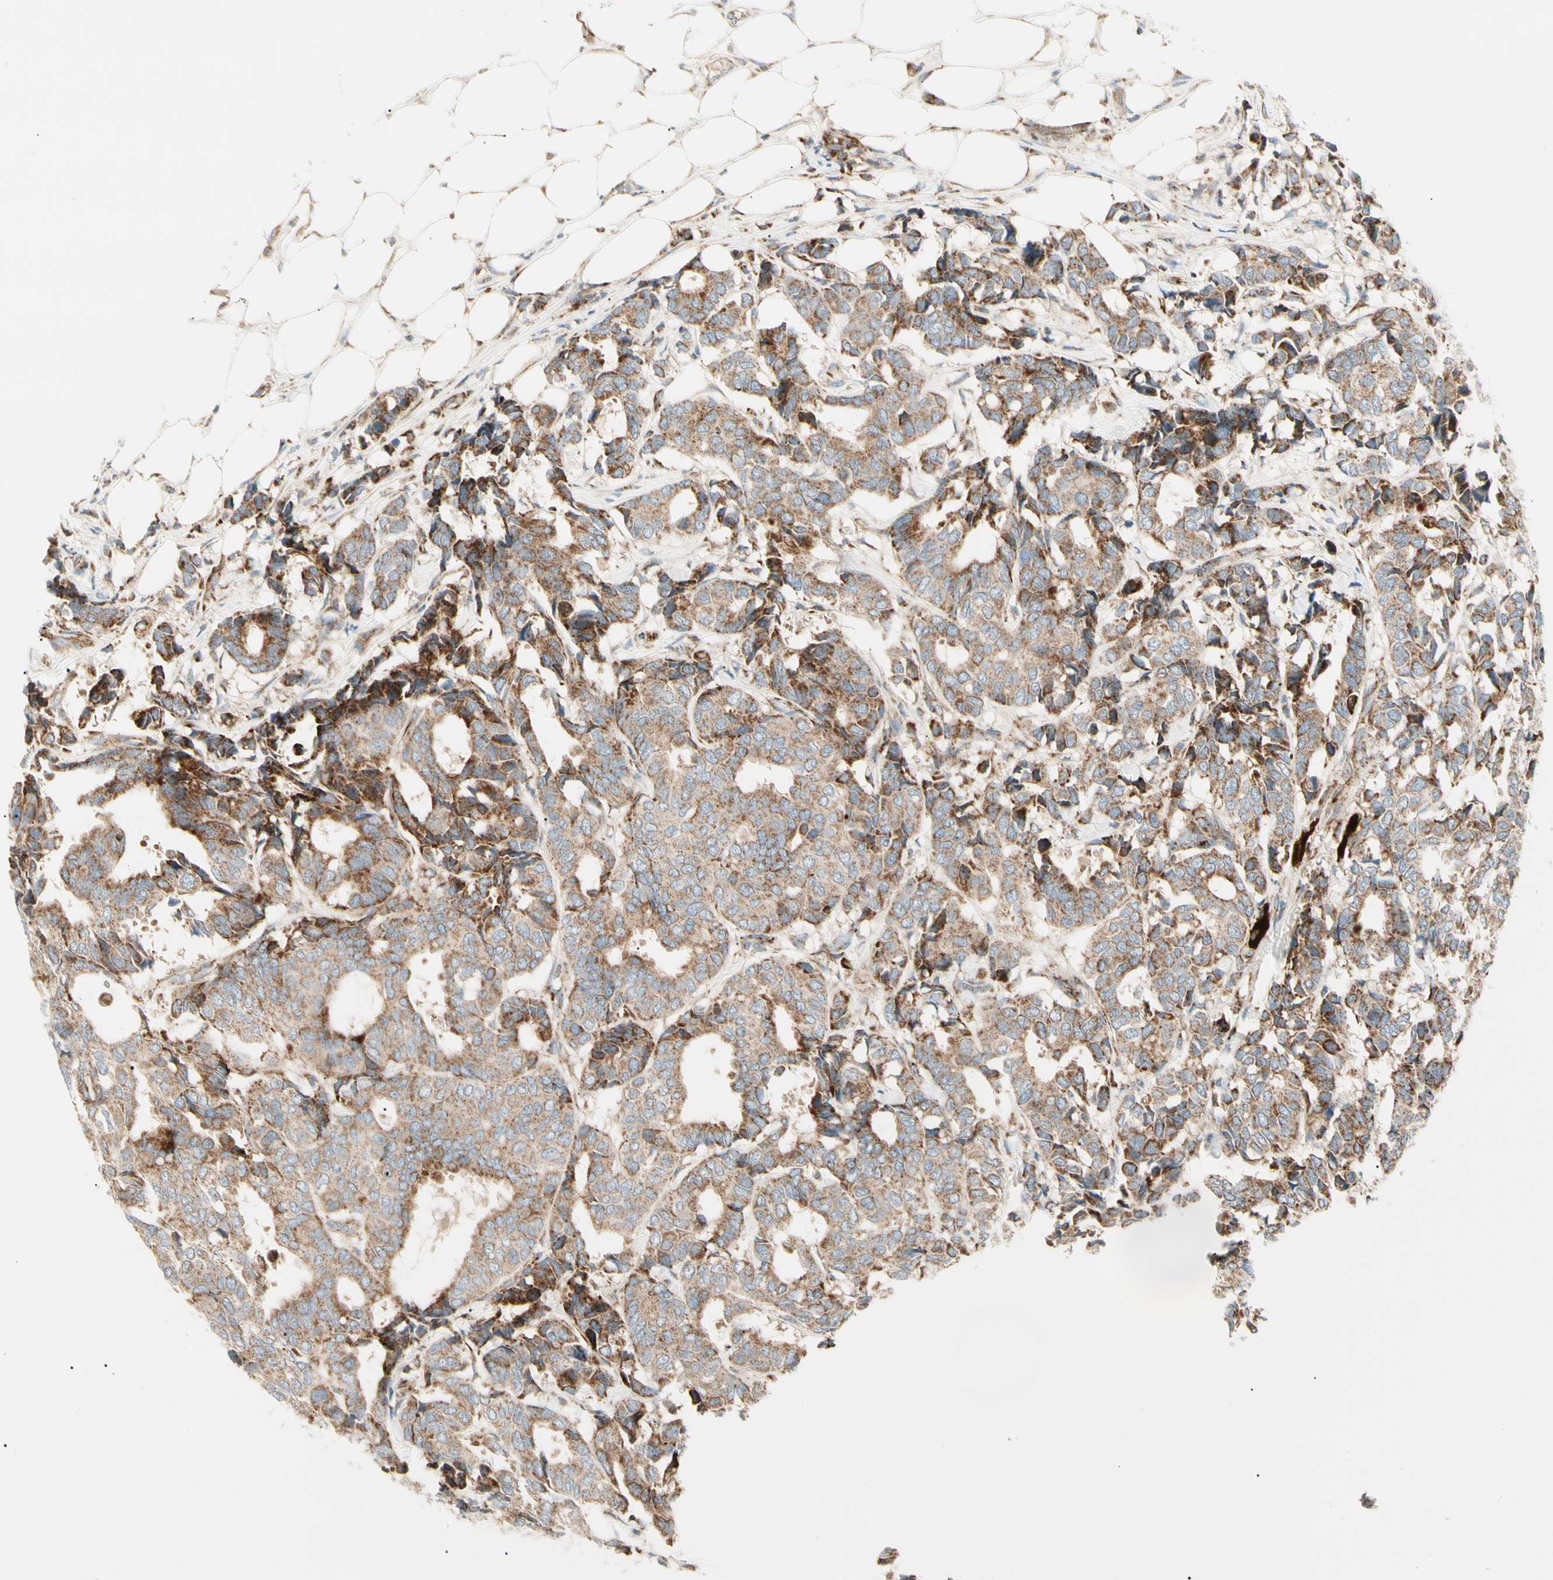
{"staining": {"intensity": "moderate", "quantity": ">75%", "location": "cytoplasmic/membranous"}, "tissue": "breast cancer", "cell_type": "Tumor cells", "image_type": "cancer", "snomed": [{"axis": "morphology", "description": "Duct carcinoma"}, {"axis": "topography", "description": "Breast"}], "caption": "Breast cancer stained with a brown dye demonstrates moderate cytoplasmic/membranous positive expression in about >75% of tumor cells.", "gene": "TBC1D10A", "patient": {"sex": "female", "age": 87}}